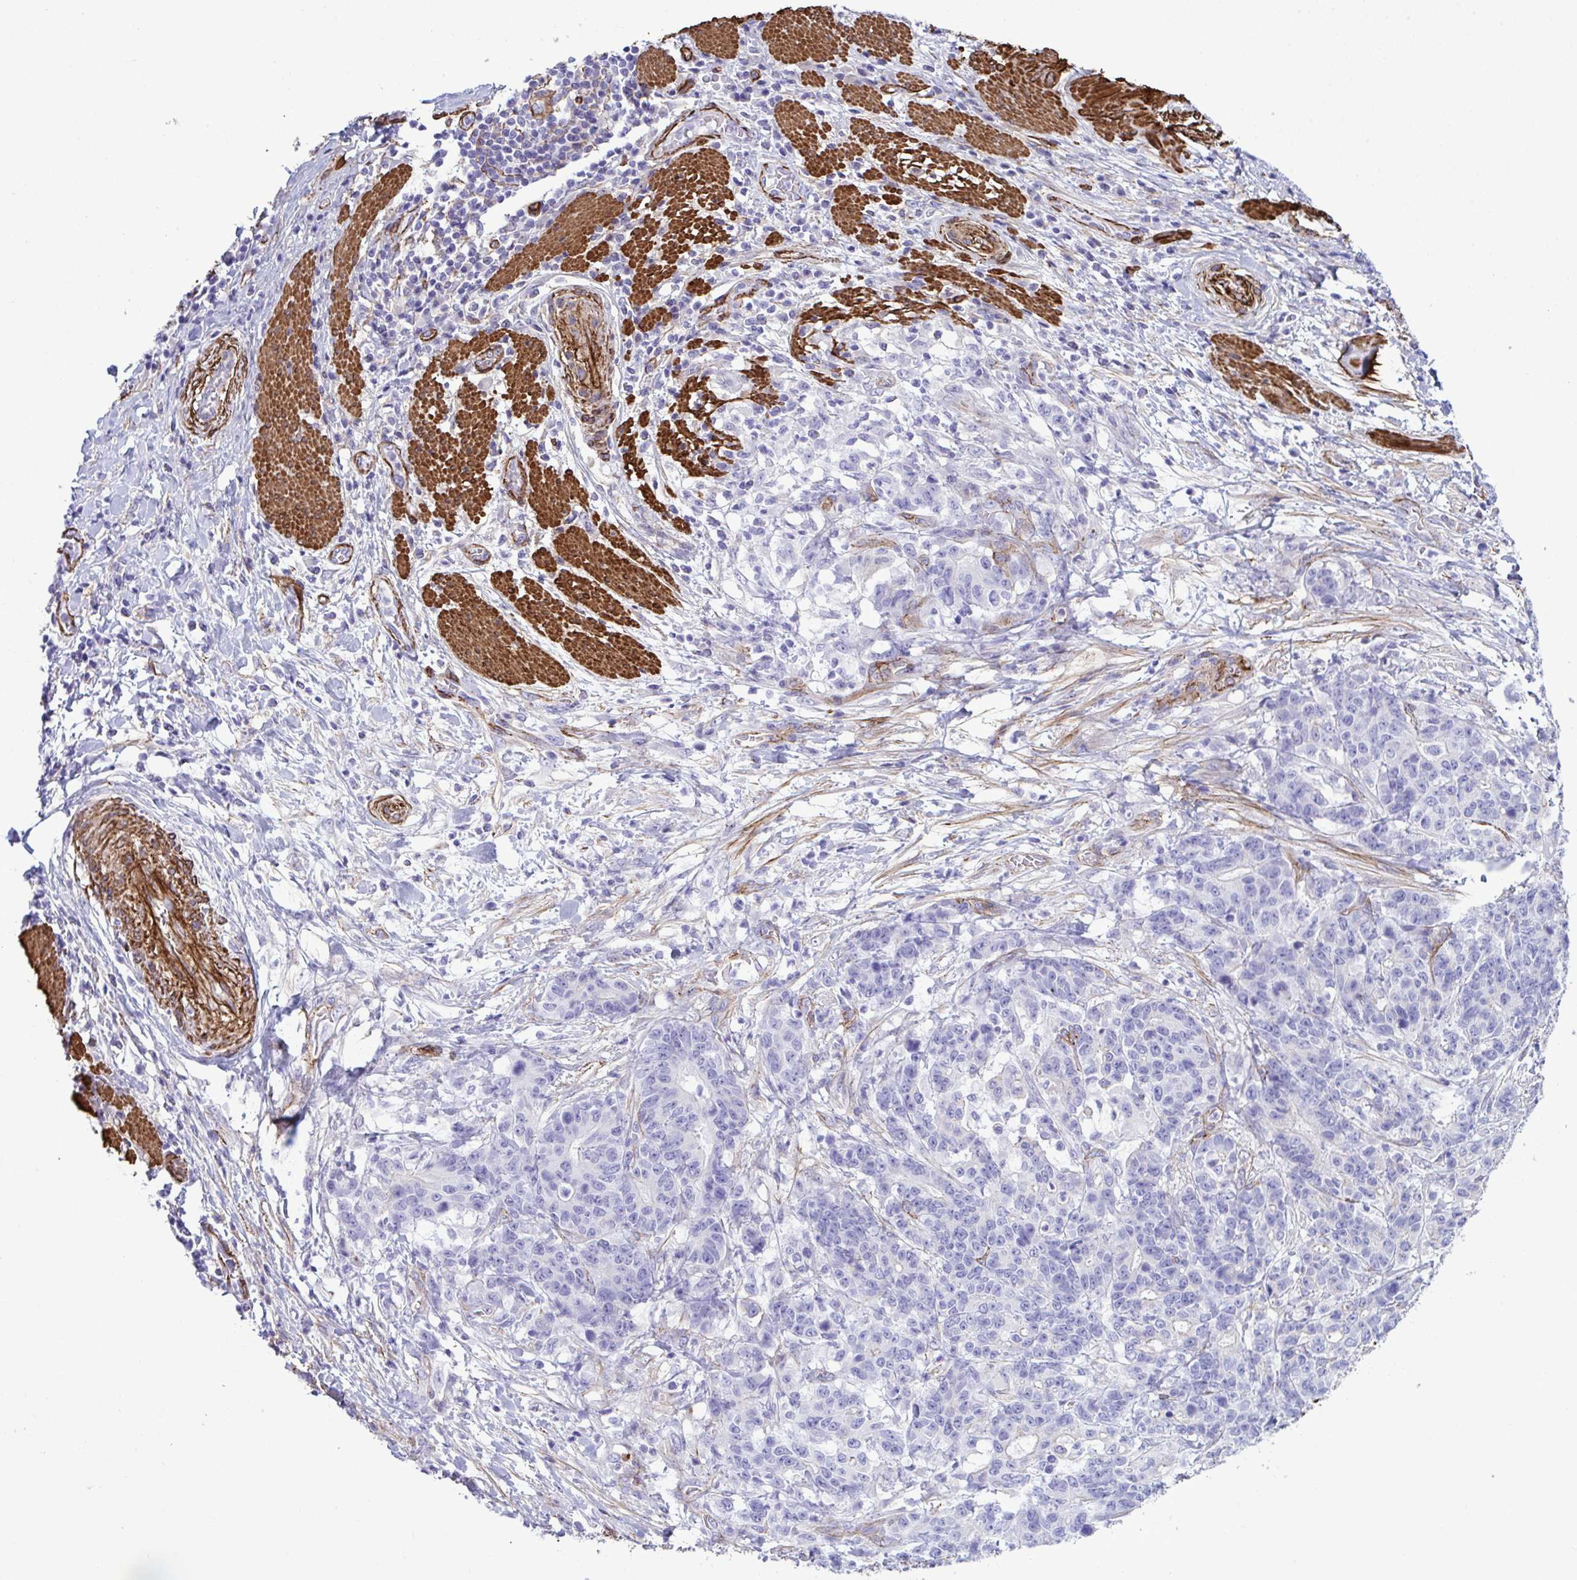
{"staining": {"intensity": "negative", "quantity": "none", "location": "none"}, "tissue": "stomach cancer", "cell_type": "Tumor cells", "image_type": "cancer", "snomed": [{"axis": "morphology", "description": "Normal tissue, NOS"}, {"axis": "morphology", "description": "Adenocarcinoma, NOS"}, {"axis": "topography", "description": "Stomach"}], "caption": "Immunohistochemistry of adenocarcinoma (stomach) shows no positivity in tumor cells.", "gene": "SYNPO2L", "patient": {"sex": "female", "age": 64}}